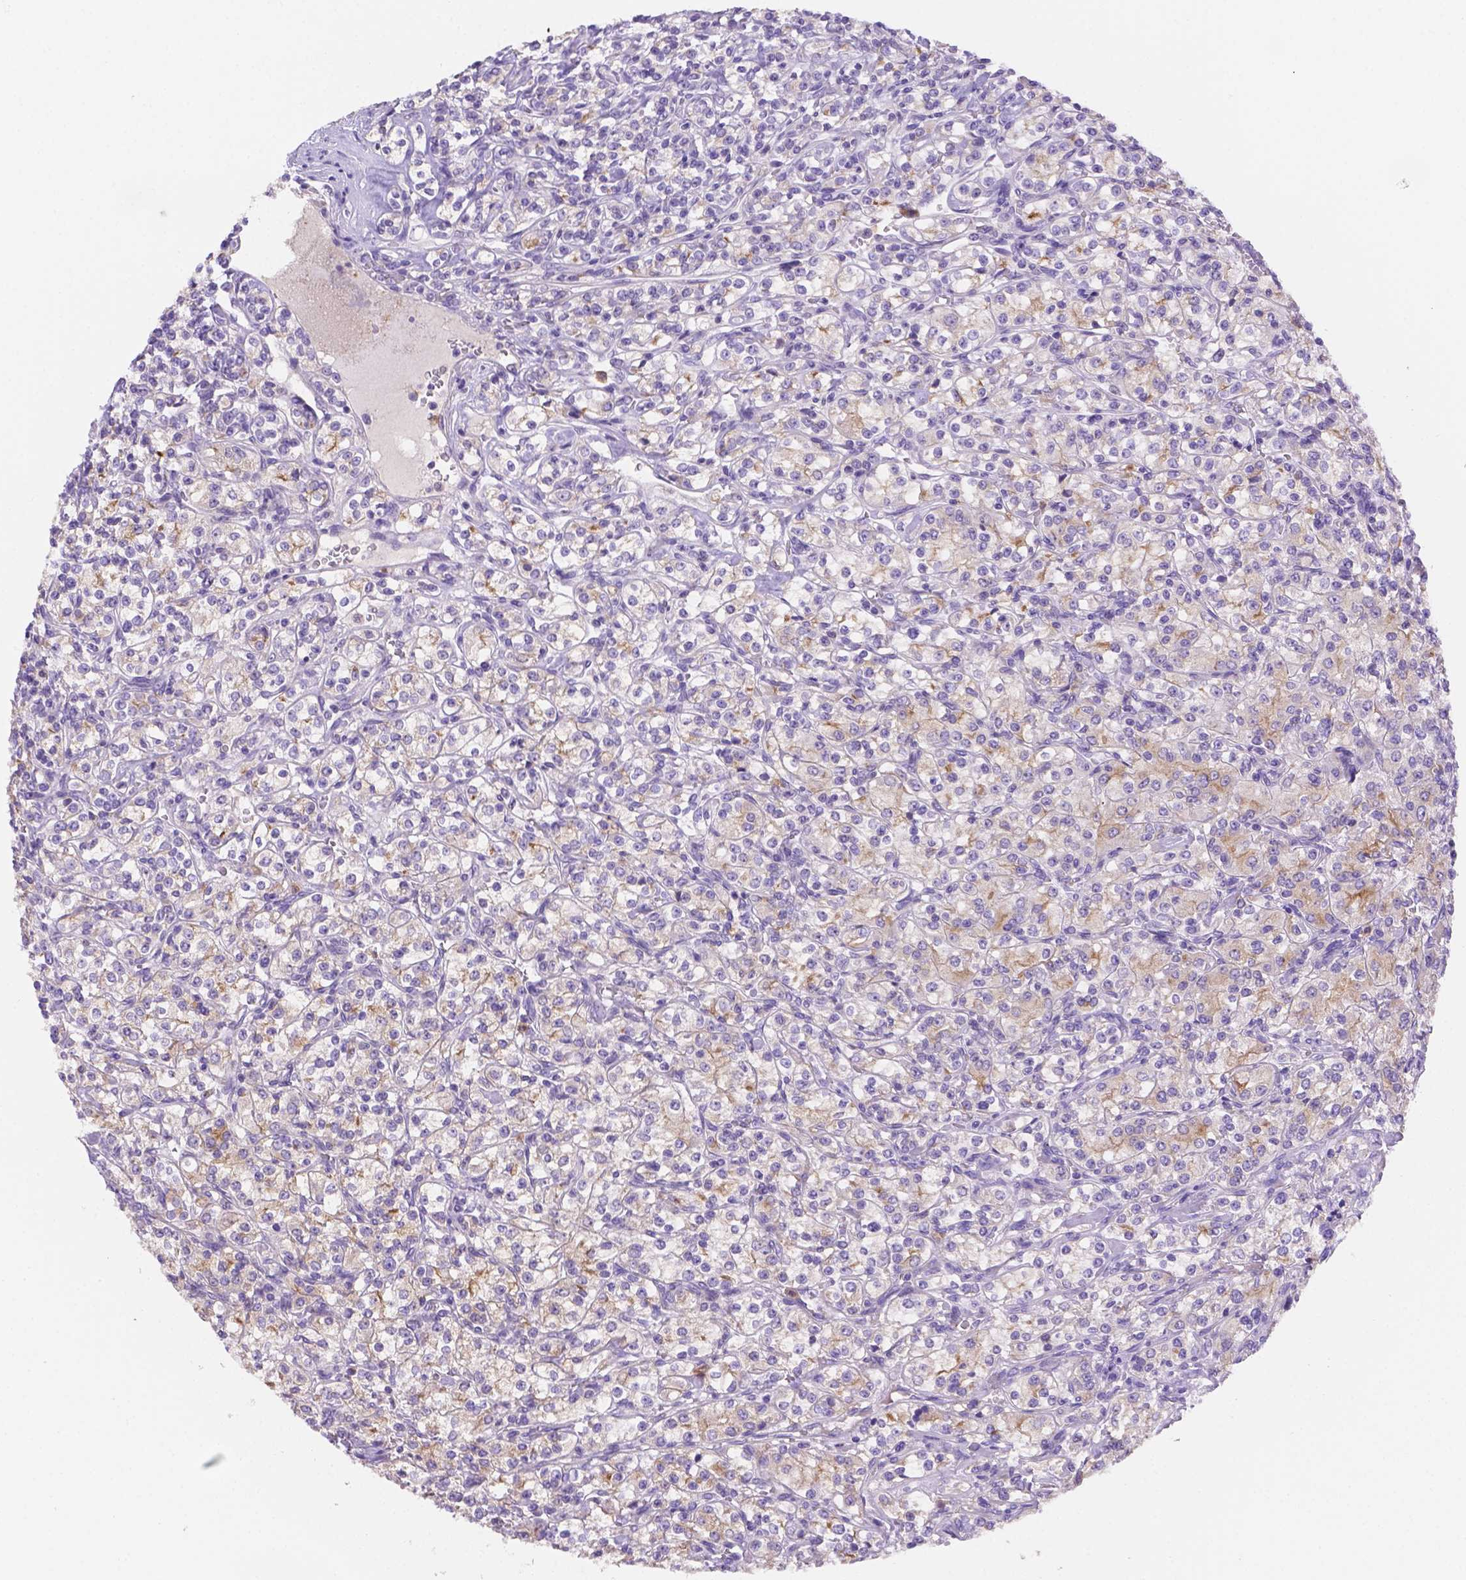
{"staining": {"intensity": "weak", "quantity": "<25%", "location": "cytoplasmic/membranous"}, "tissue": "renal cancer", "cell_type": "Tumor cells", "image_type": "cancer", "snomed": [{"axis": "morphology", "description": "Adenocarcinoma, NOS"}, {"axis": "topography", "description": "Kidney"}], "caption": "A high-resolution micrograph shows immunohistochemistry staining of renal cancer (adenocarcinoma), which reveals no significant expression in tumor cells.", "gene": "NXPE2", "patient": {"sex": "male", "age": 77}}